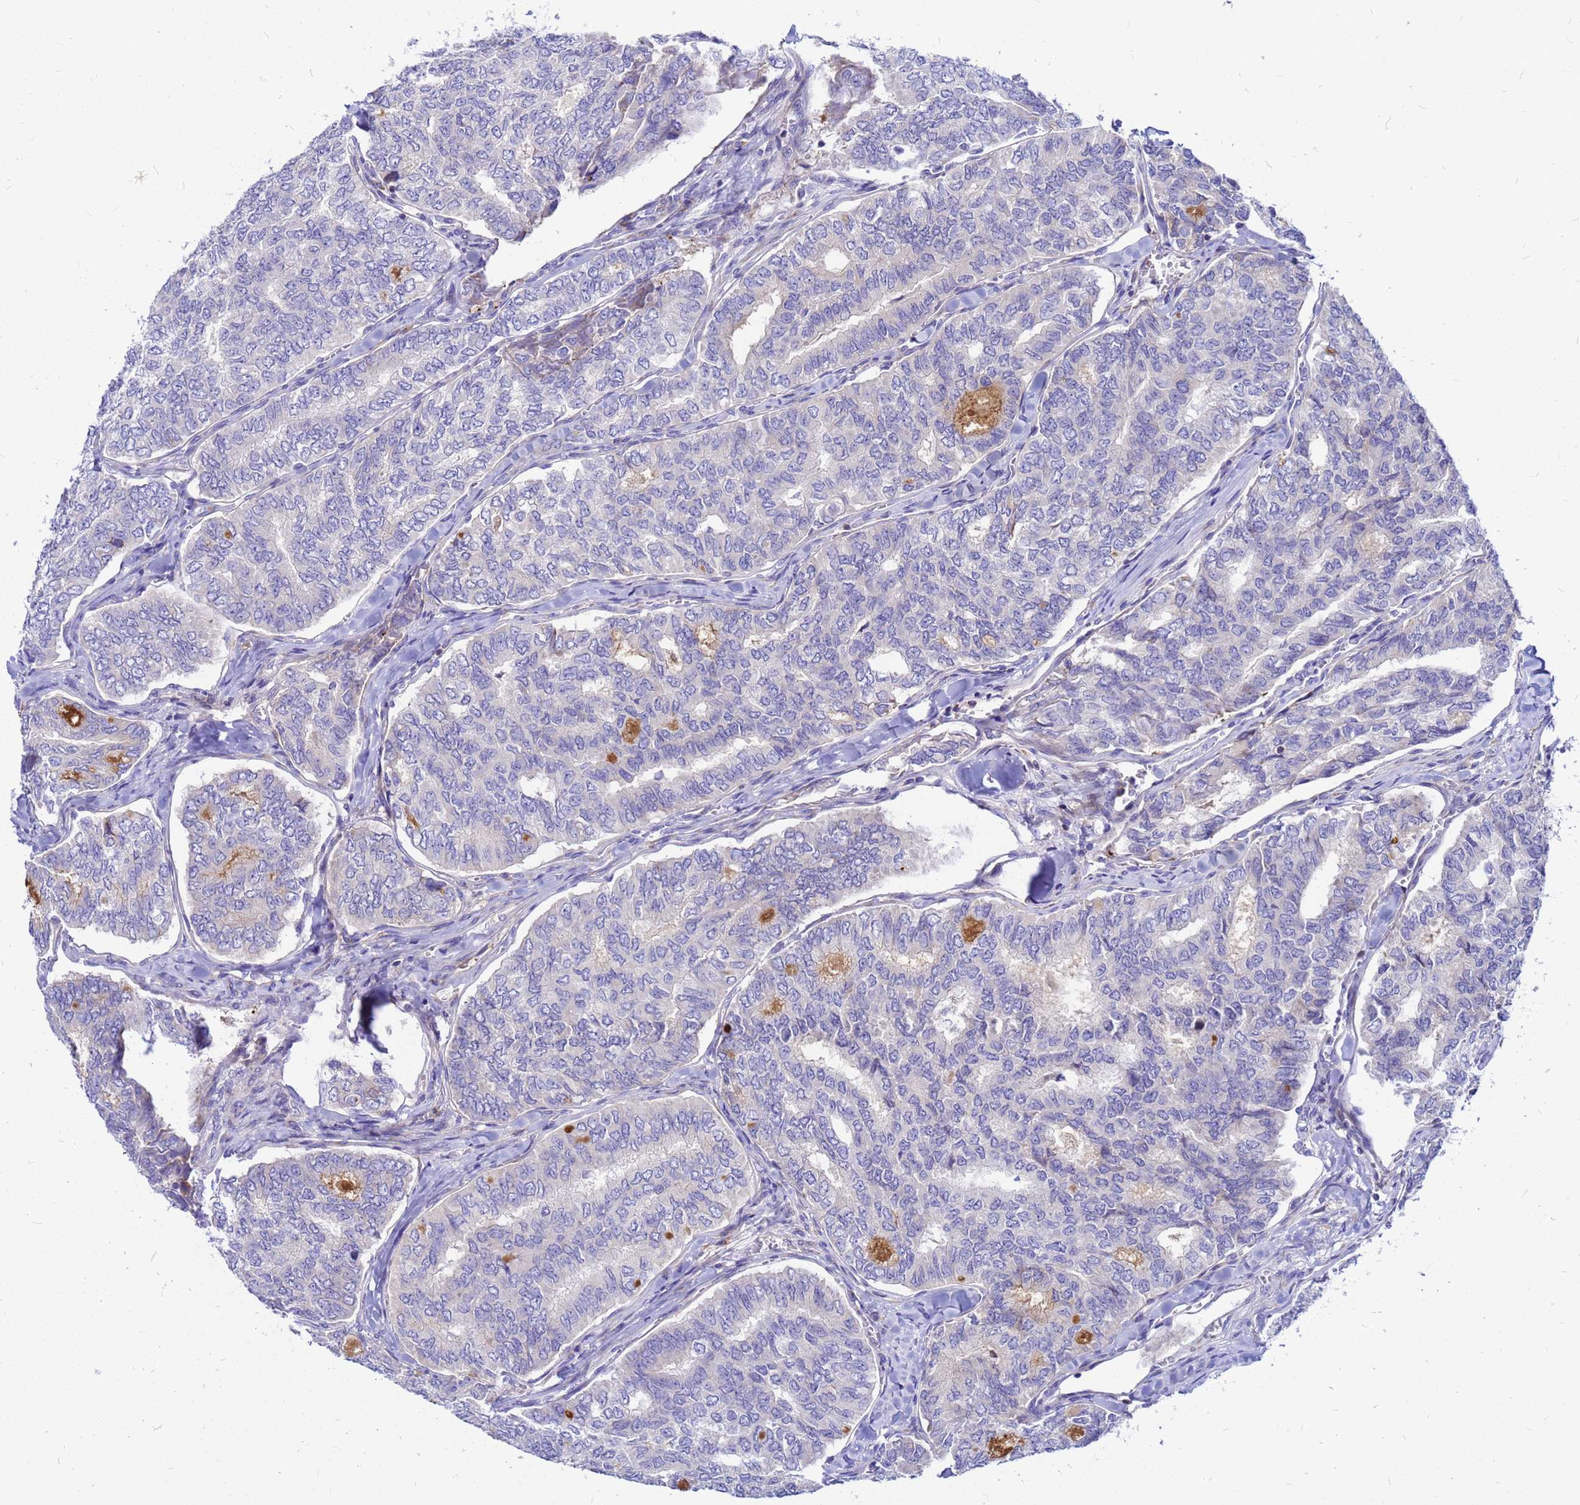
{"staining": {"intensity": "negative", "quantity": "none", "location": "none"}, "tissue": "thyroid cancer", "cell_type": "Tumor cells", "image_type": "cancer", "snomed": [{"axis": "morphology", "description": "Papillary adenocarcinoma, NOS"}, {"axis": "topography", "description": "Thyroid gland"}], "caption": "This micrograph is of thyroid cancer (papillary adenocarcinoma) stained with immunohistochemistry to label a protein in brown with the nuclei are counter-stained blue. There is no staining in tumor cells.", "gene": "FHIP1A", "patient": {"sex": "female", "age": 35}}